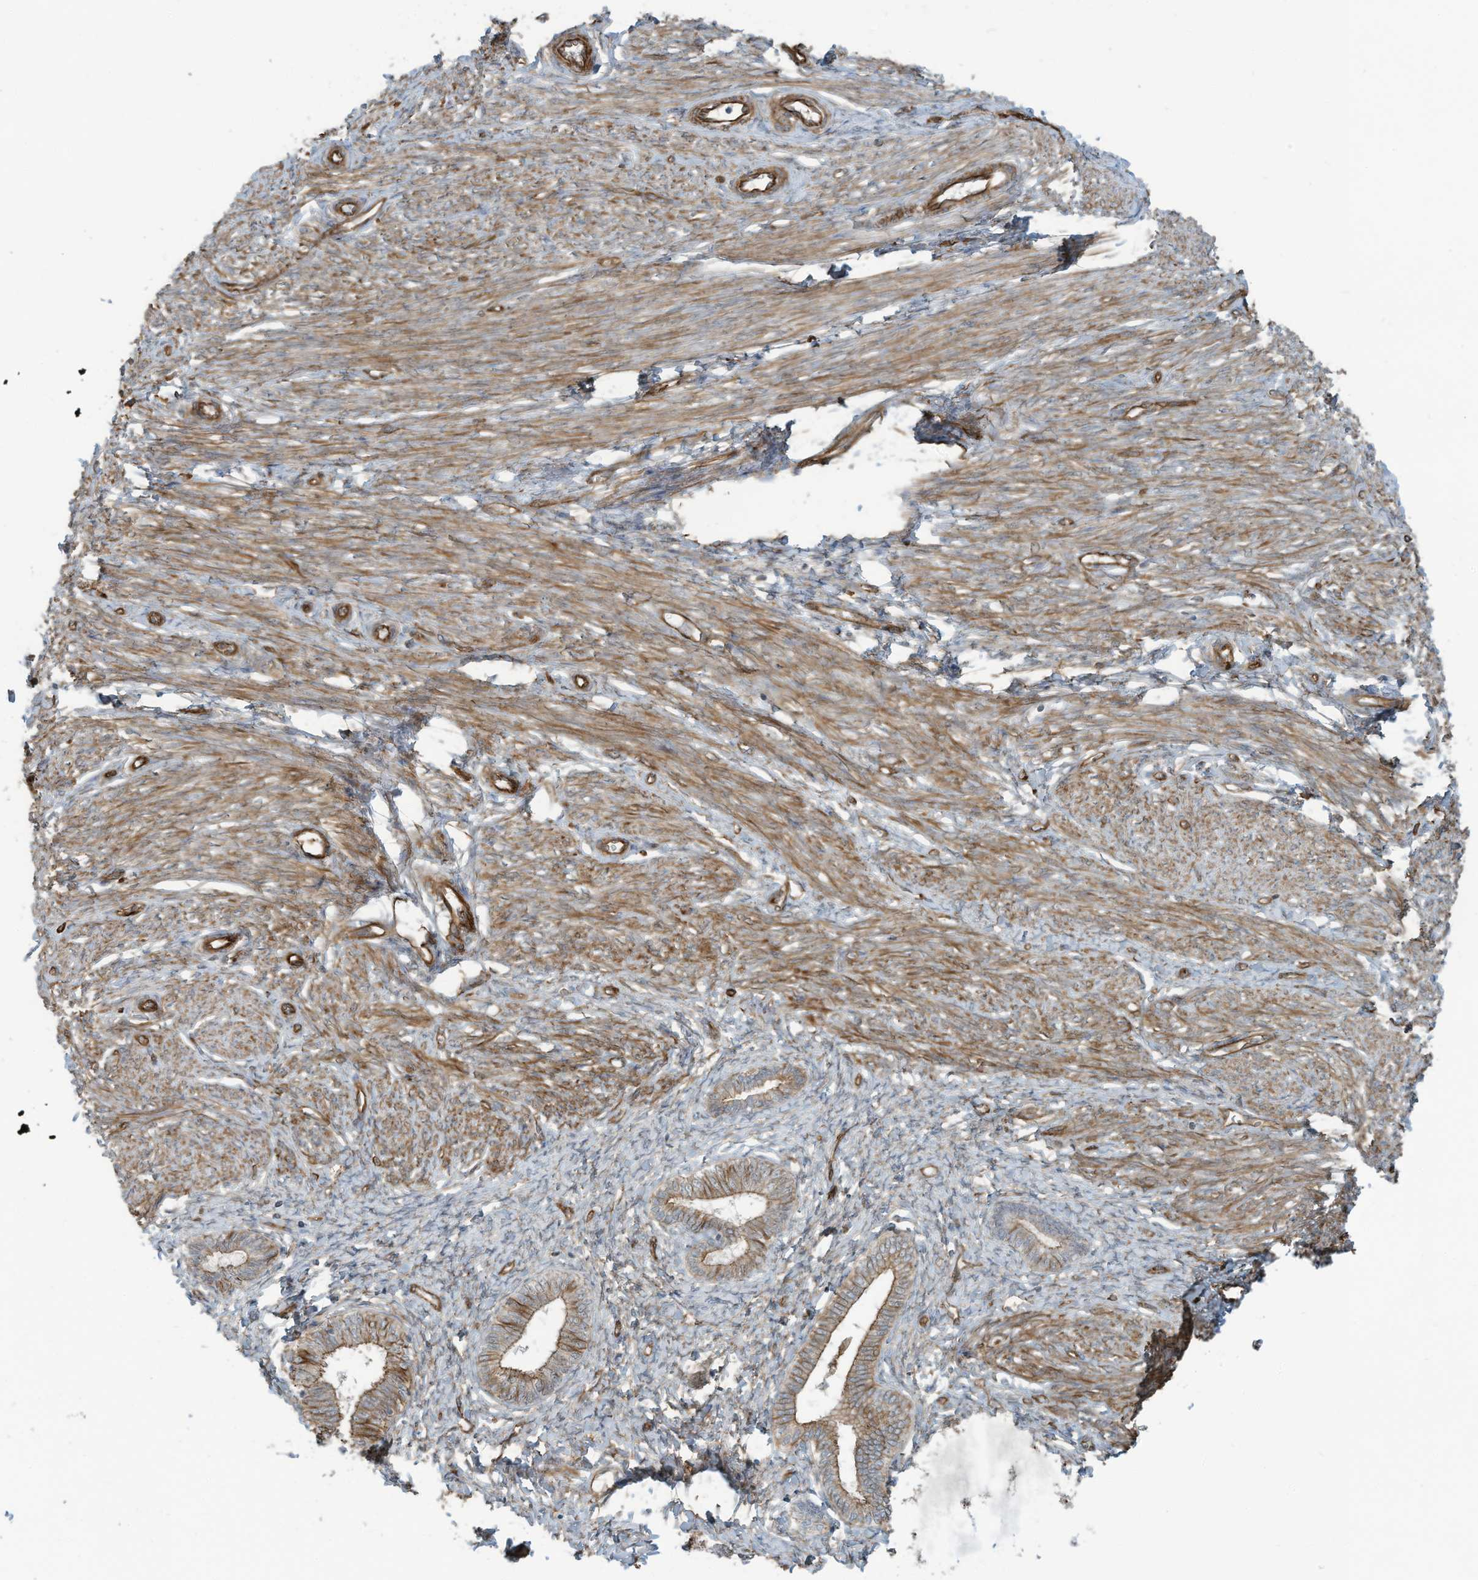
{"staining": {"intensity": "strong", "quantity": "25%-75%", "location": "cytoplasmic/membranous"}, "tissue": "endometrium", "cell_type": "Cells in endometrial stroma", "image_type": "normal", "snomed": [{"axis": "morphology", "description": "Normal tissue, NOS"}, {"axis": "topography", "description": "Endometrium"}], "caption": "Endometrium stained with IHC displays strong cytoplasmic/membranous positivity in about 25%-75% of cells in endometrial stroma. (DAB IHC, brown staining for protein, blue staining for nuclei).", "gene": "SLC9A2", "patient": {"sex": "female", "age": 72}}